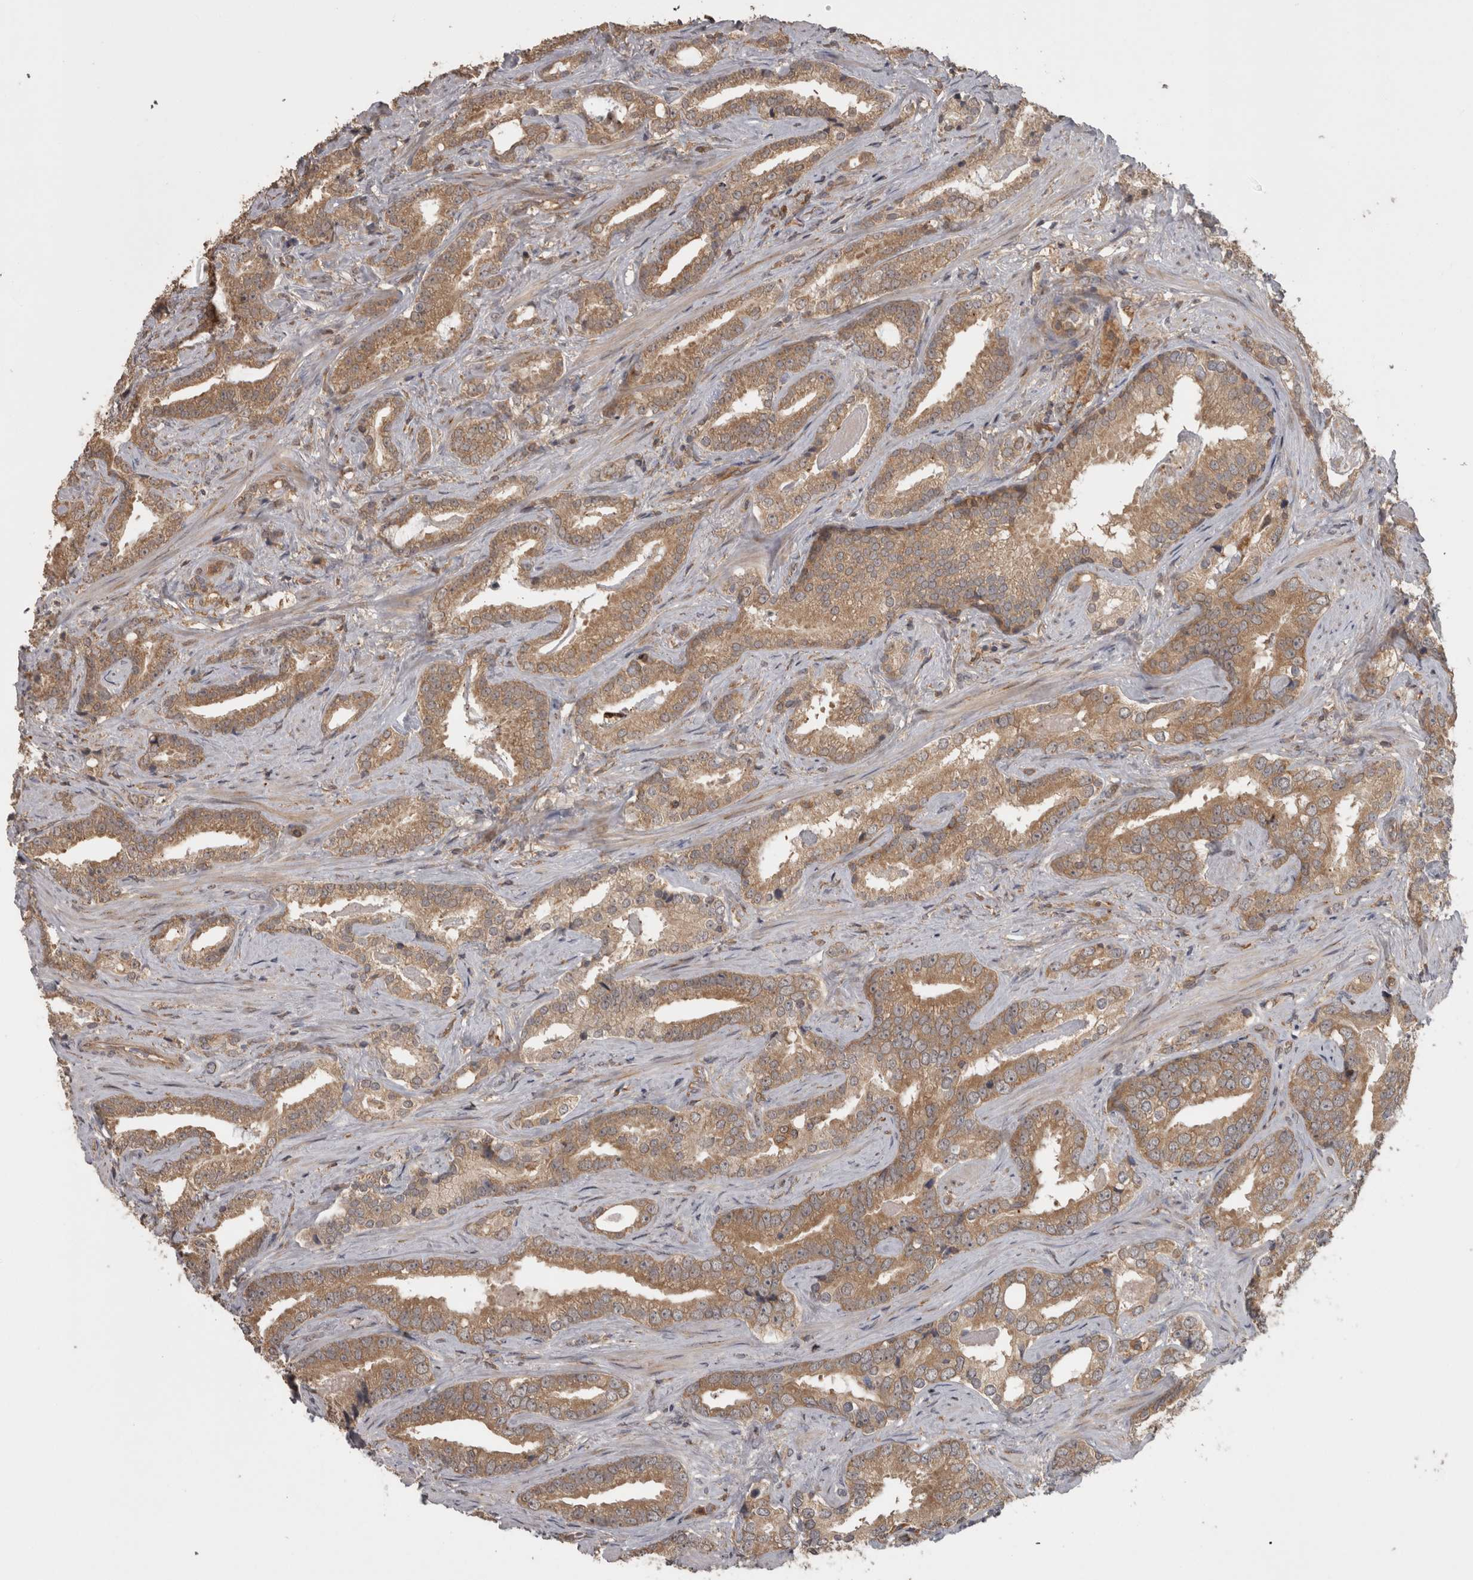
{"staining": {"intensity": "moderate", "quantity": ">75%", "location": "cytoplasmic/membranous"}, "tissue": "prostate cancer", "cell_type": "Tumor cells", "image_type": "cancer", "snomed": [{"axis": "morphology", "description": "Adenocarcinoma, Low grade"}, {"axis": "topography", "description": "Prostate"}], "caption": "Low-grade adenocarcinoma (prostate) stained with DAB IHC reveals medium levels of moderate cytoplasmic/membranous staining in approximately >75% of tumor cells.", "gene": "MICU3", "patient": {"sex": "male", "age": 67}}